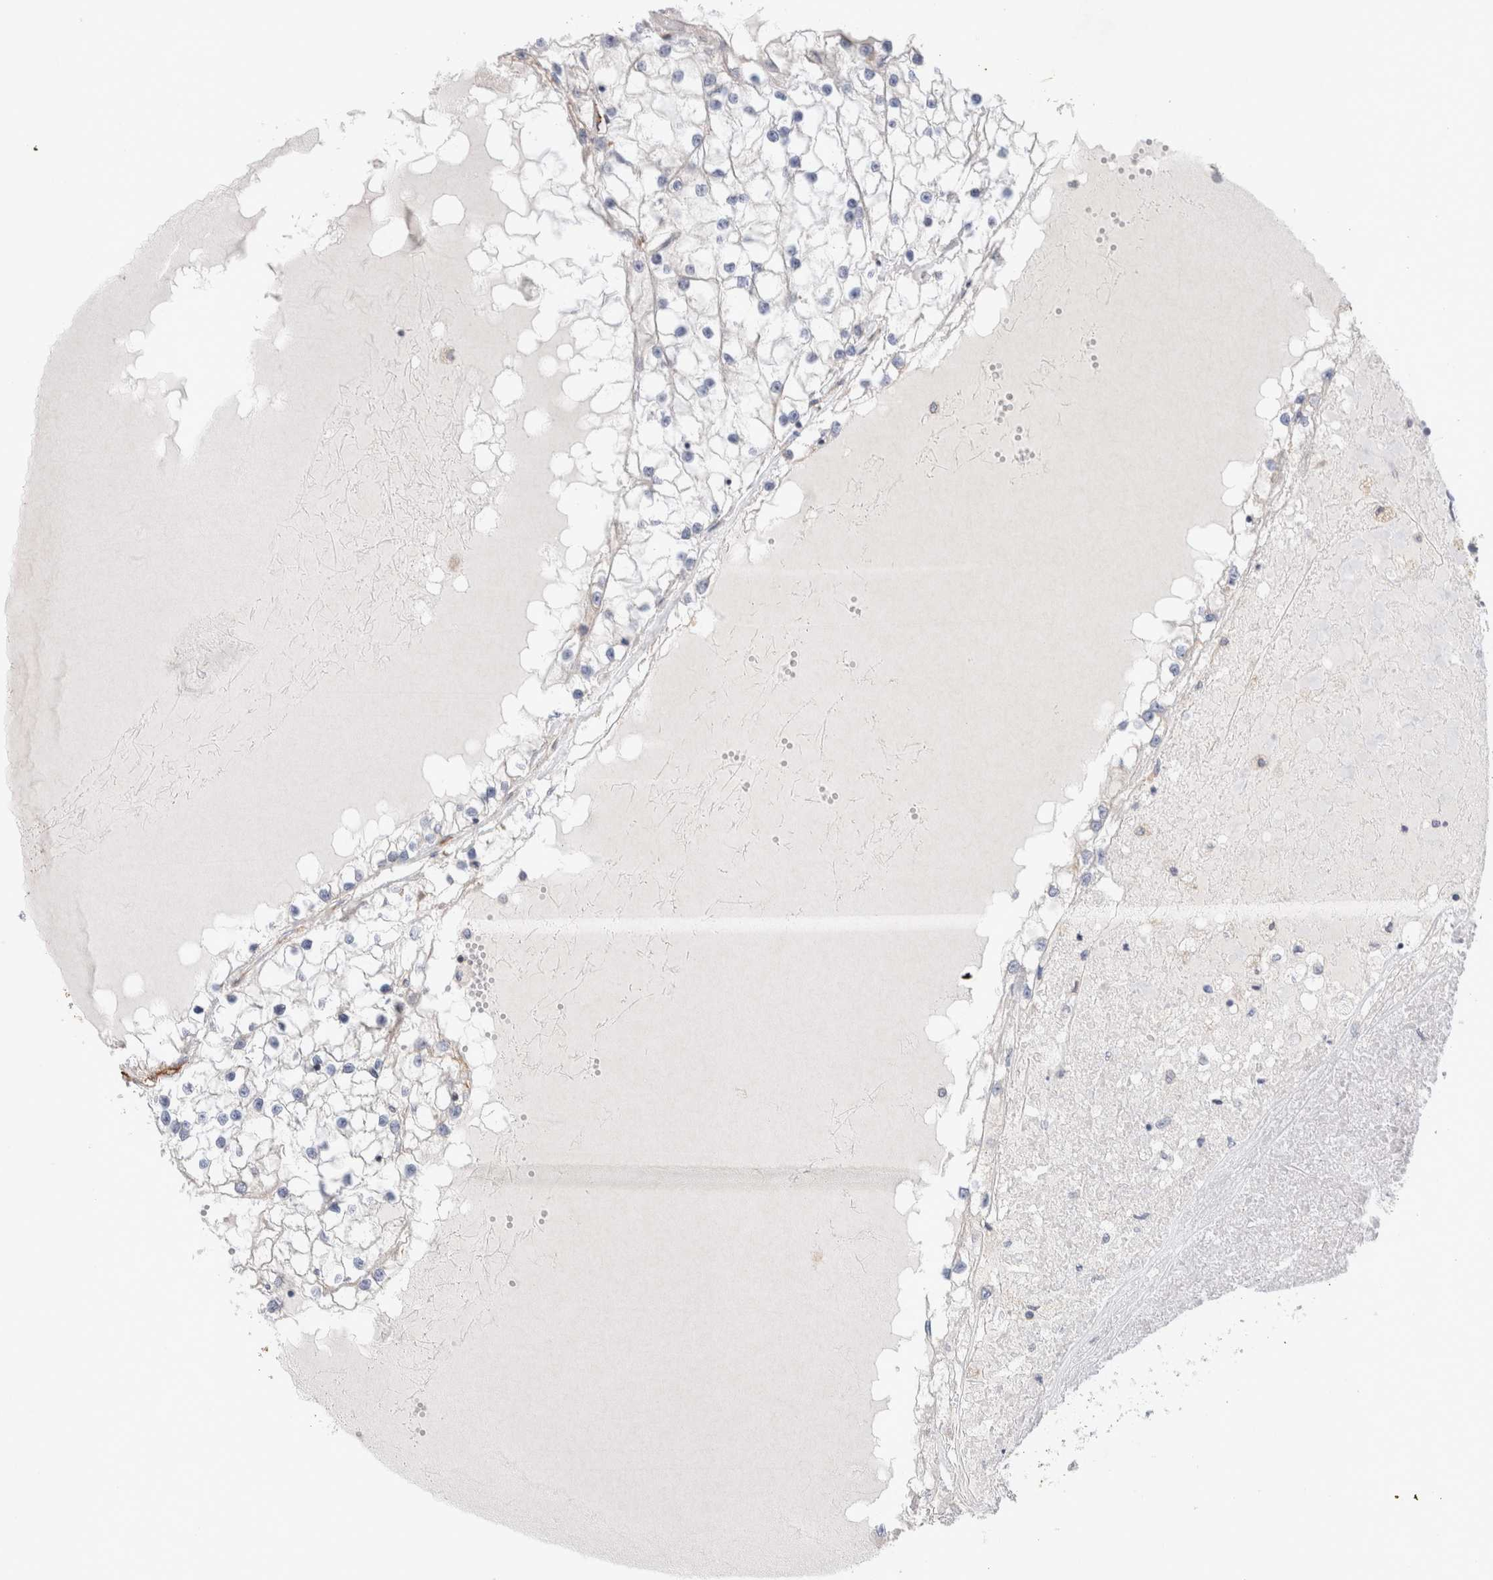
{"staining": {"intensity": "negative", "quantity": "none", "location": "none"}, "tissue": "renal cancer", "cell_type": "Tumor cells", "image_type": "cancer", "snomed": [{"axis": "morphology", "description": "Adenocarcinoma, NOS"}, {"axis": "topography", "description": "Kidney"}], "caption": "Immunohistochemical staining of adenocarcinoma (renal) exhibits no significant expression in tumor cells.", "gene": "CNPY4", "patient": {"sex": "male", "age": 68}}